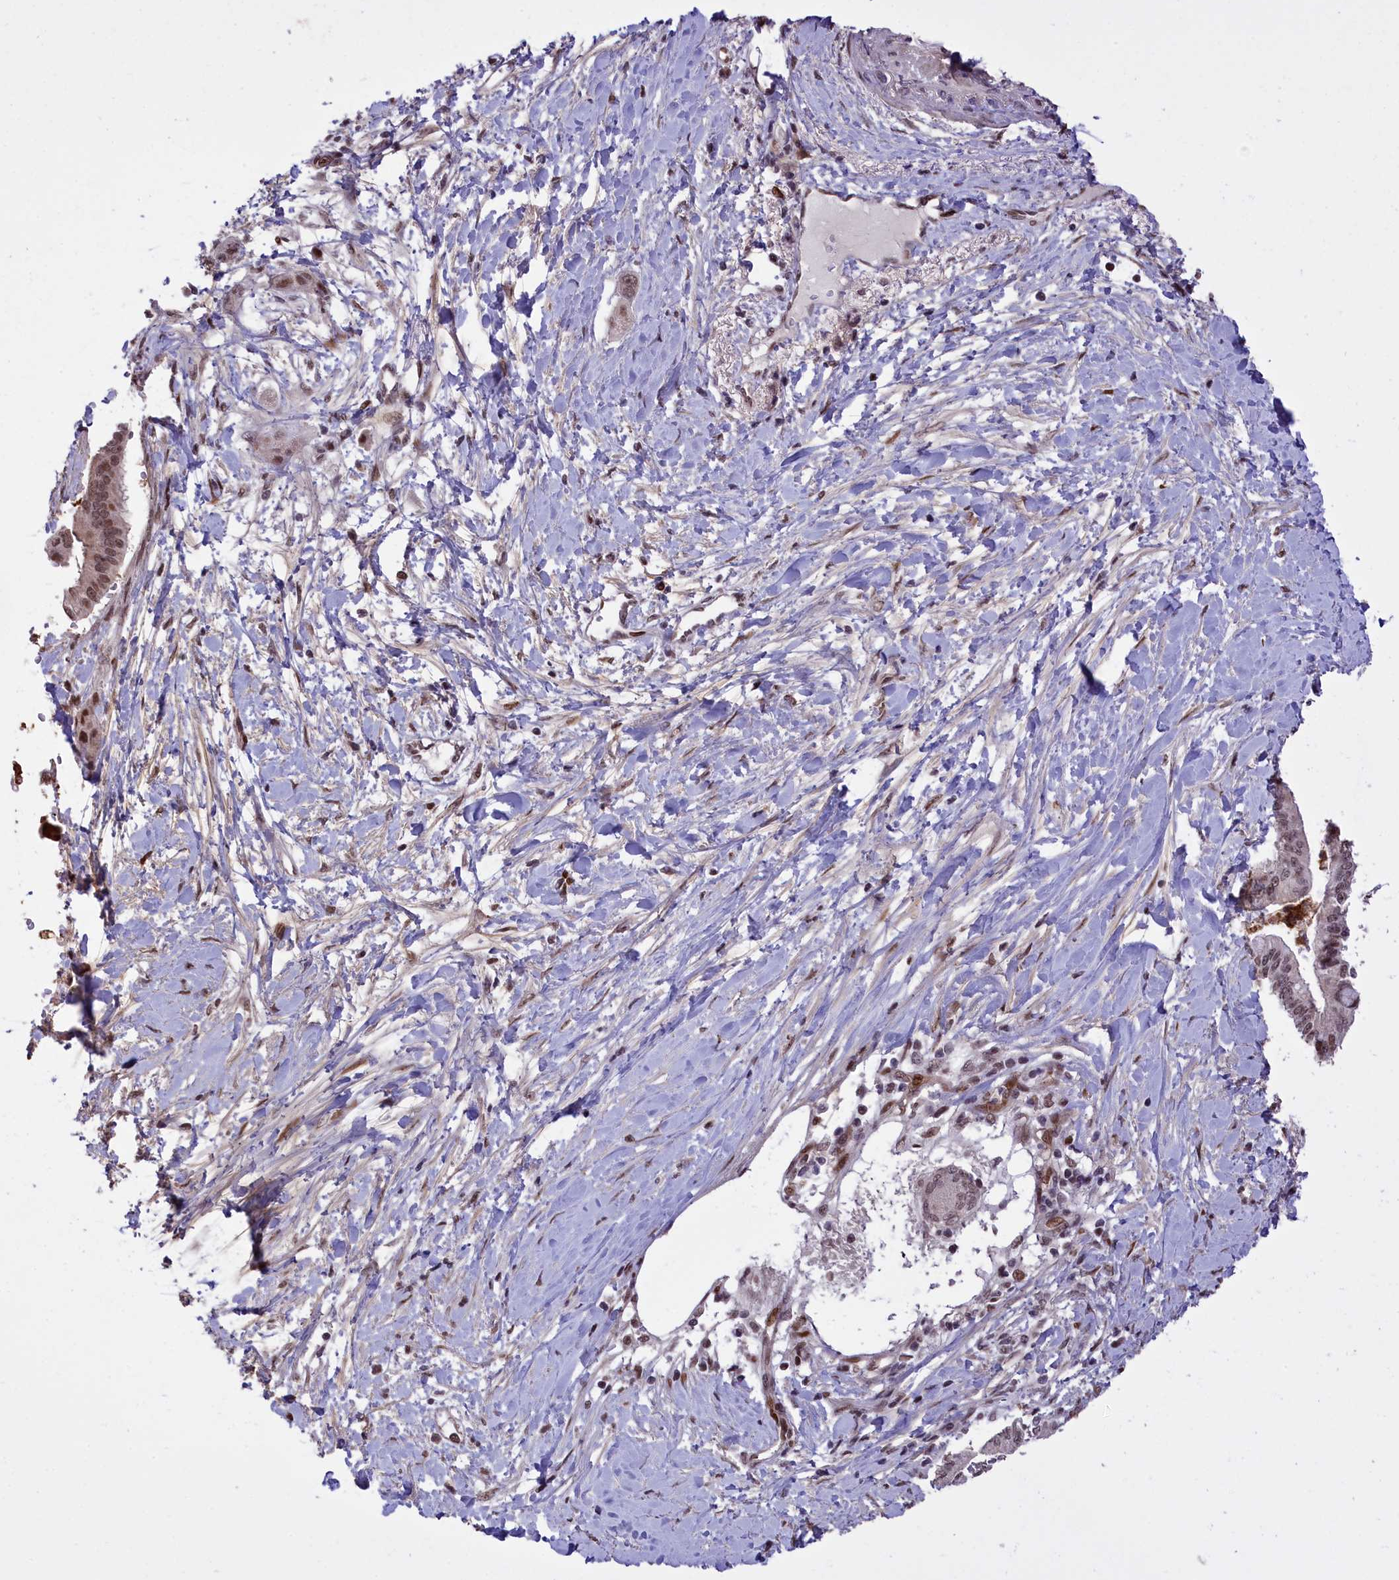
{"staining": {"intensity": "moderate", "quantity": "25%-75%", "location": "cytoplasmic/membranous,nuclear"}, "tissue": "pancreatic cancer", "cell_type": "Tumor cells", "image_type": "cancer", "snomed": [{"axis": "morphology", "description": "Adenocarcinoma, NOS"}, {"axis": "topography", "description": "Pancreas"}], "caption": "Protein expression analysis of pancreatic cancer (adenocarcinoma) displays moderate cytoplasmic/membranous and nuclear positivity in about 25%-75% of tumor cells.", "gene": "RELB", "patient": {"sex": "male", "age": 68}}